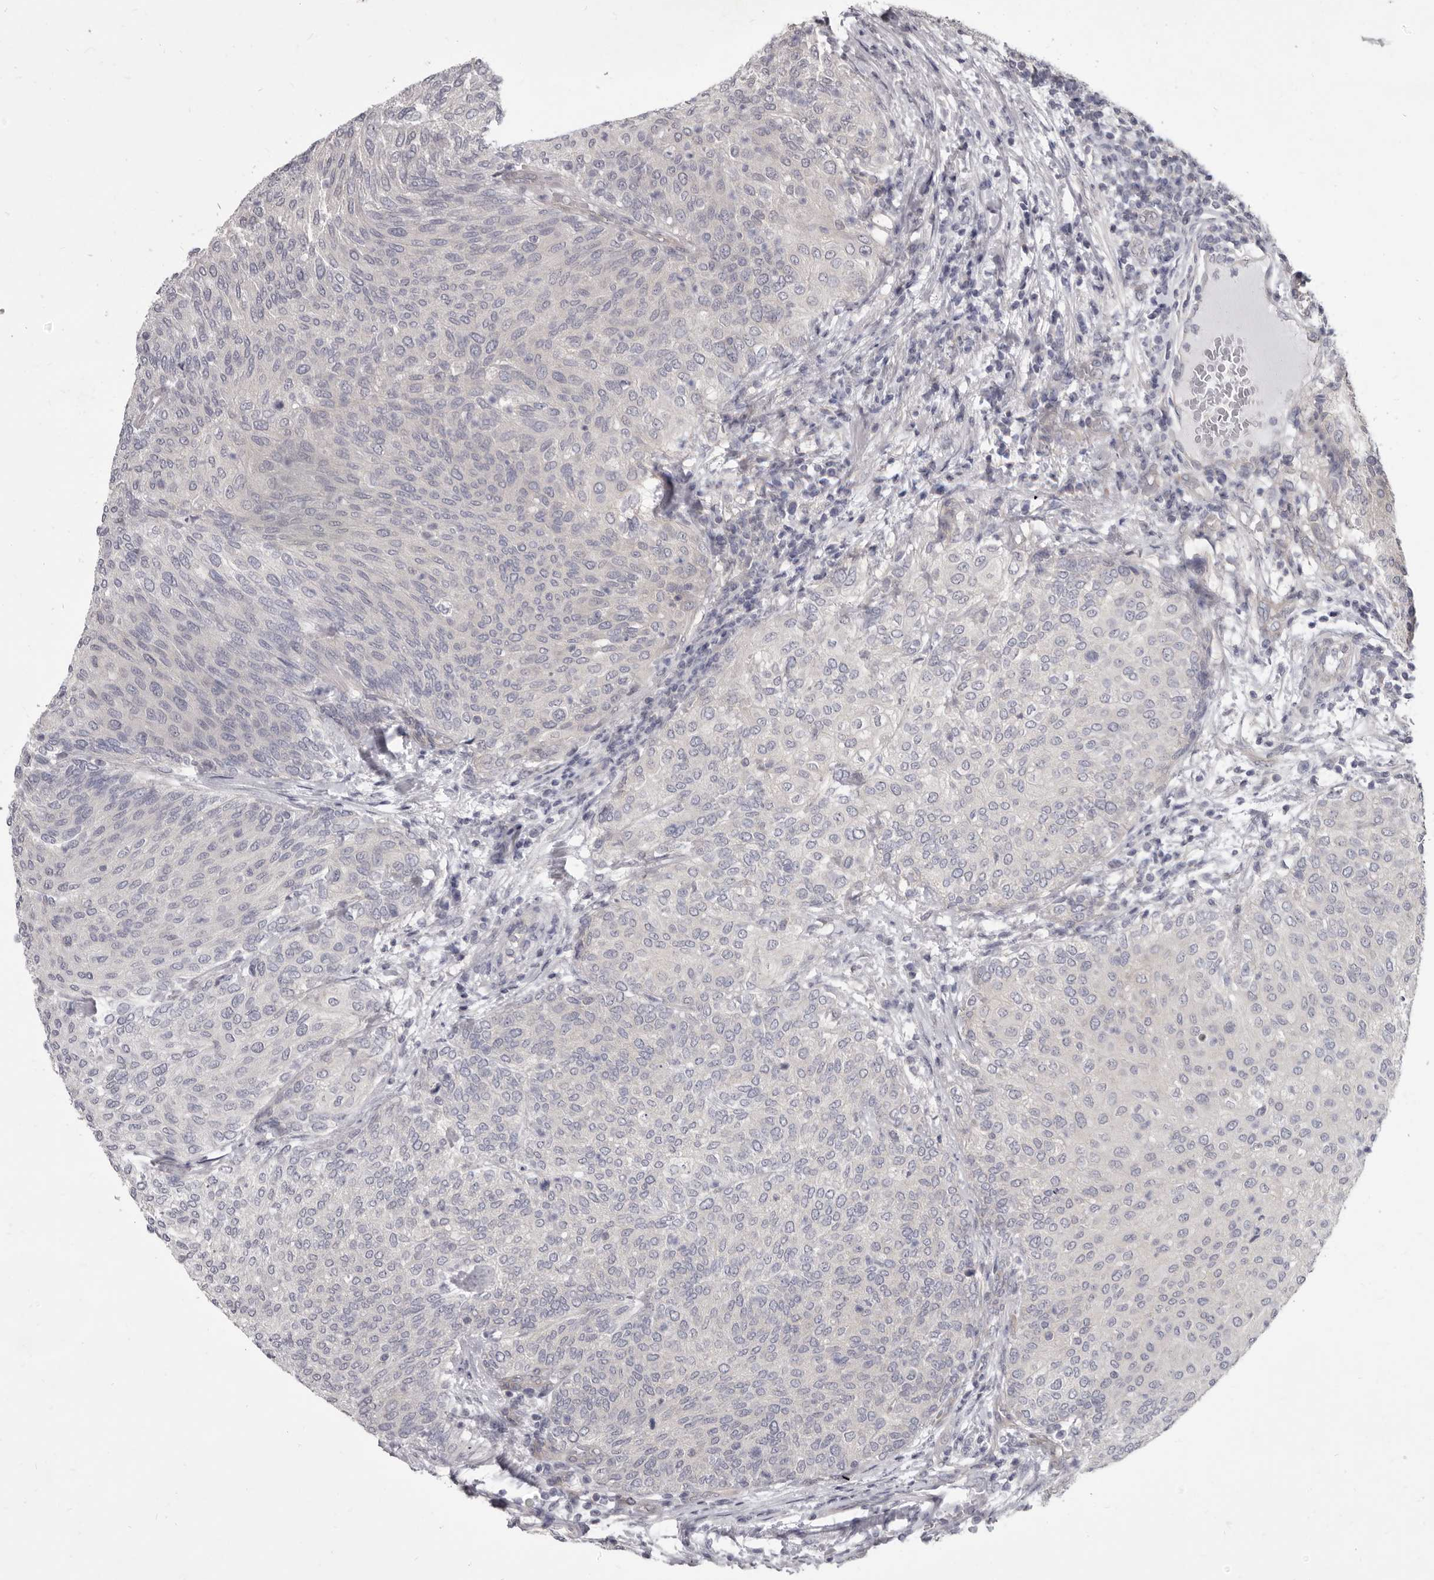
{"staining": {"intensity": "negative", "quantity": "none", "location": "none"}, "tissue": "urothelial cancer", "cell_type": "Tumor cells", "image_type": "cancer", "snomed": [{"axis": "morphology", "description": "Urothelial carcinoma, Low grade"}, {"axis": "topography", "description": "Urinary bladder"}], "caption": "High magnification brightfield microscopy of urothelial cancer stained with DAB (brown) and counterstained with hematoxylin (blue): tumor cells show no significant expression.", "gene": "GSK3B", "patient": {"sex": "female", "age": 79}}